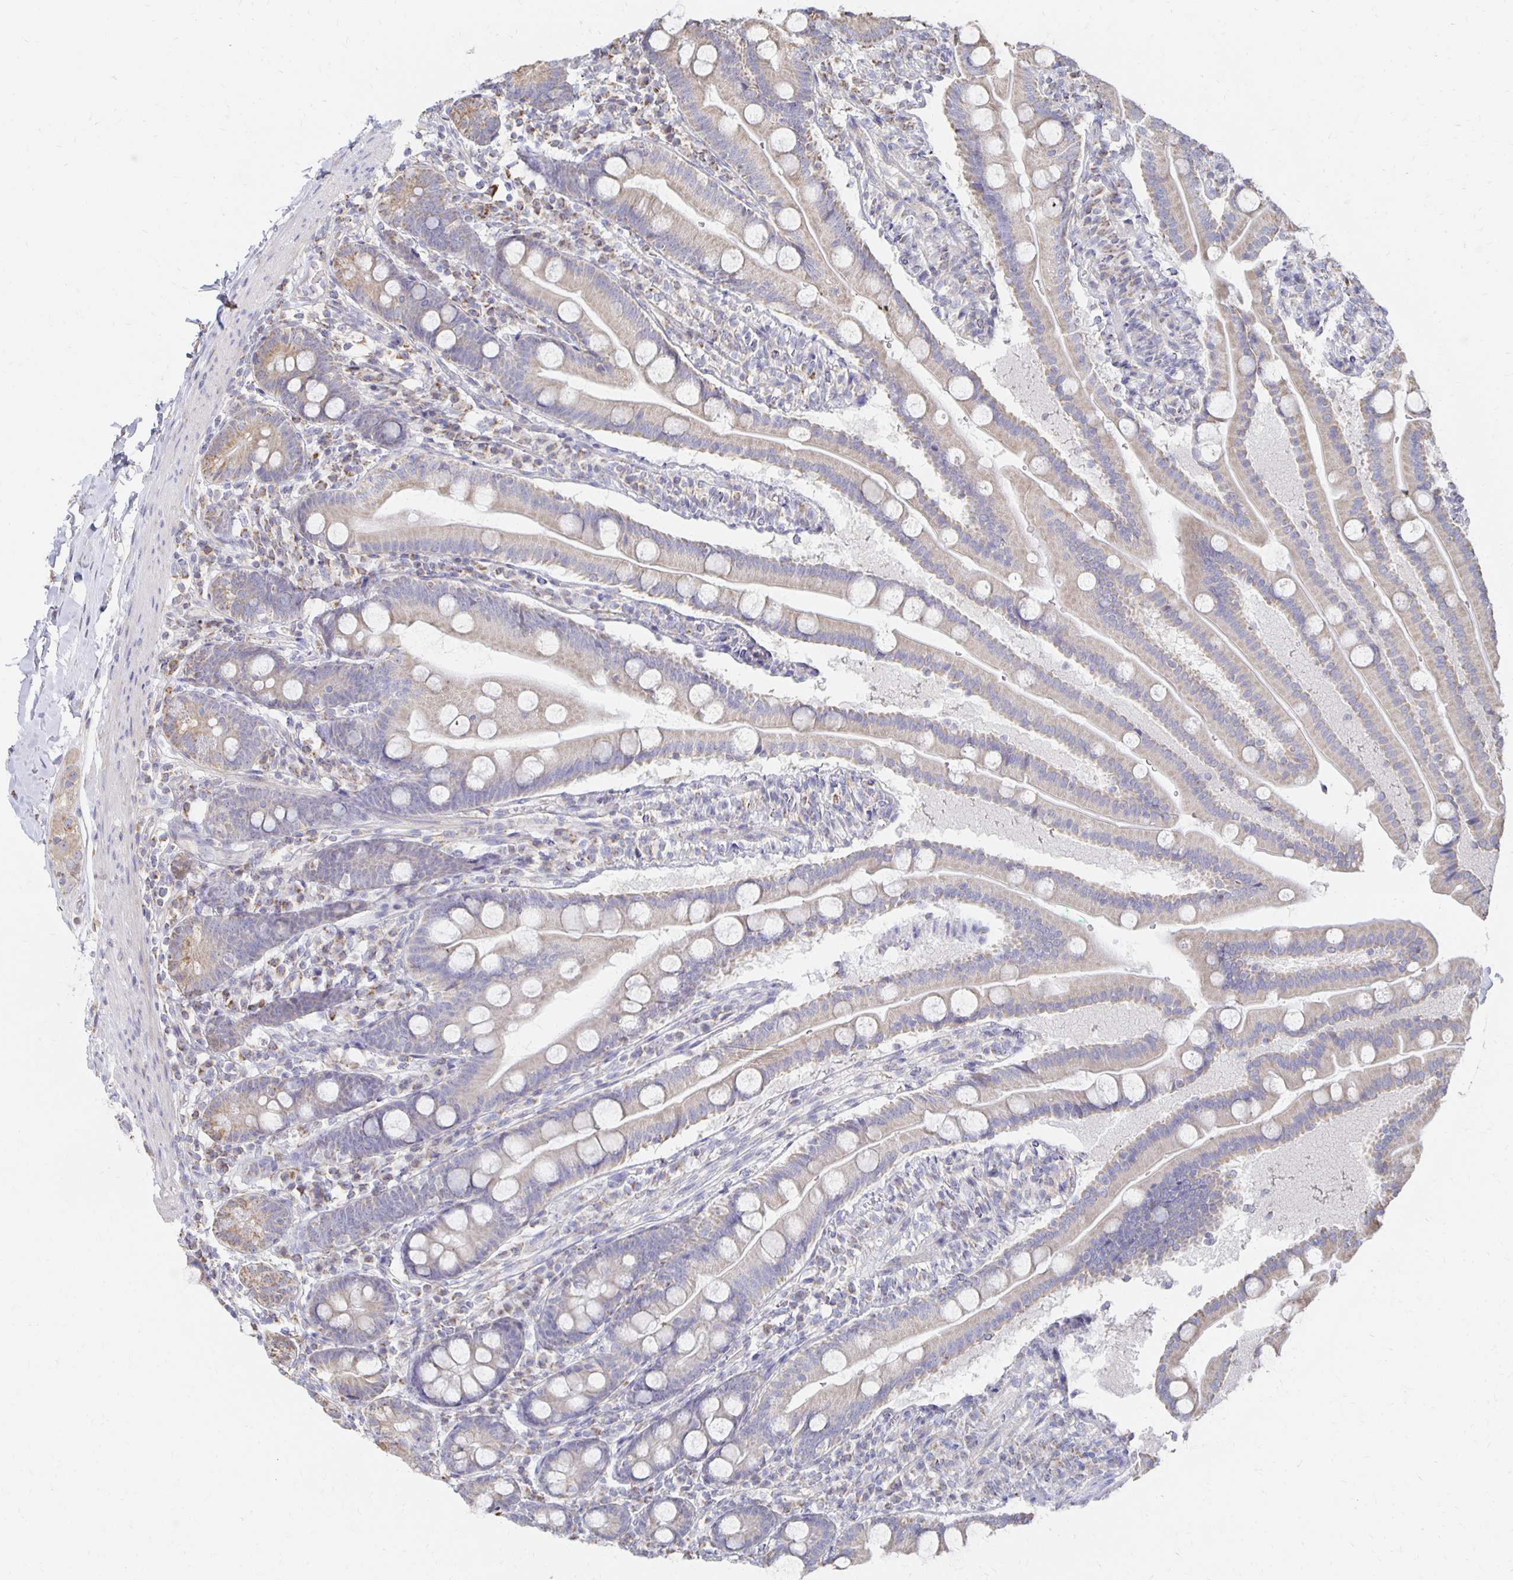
{"staining": {"intensity": "weak", "quantity": "25%-75%", "location": "cytoplasmic/membranous"}, "tissue": "duodenum", "cell_type": "Glandular cells", "image_type": "normal", "snomed": [{"axis": "morphology", "description": "Normal tissue, NOS"}, {"axis": "topography", "description": "Duodenum"}], "caption": "The immunohistochemical stain shows weak cytoplasmic/membranous staining in glandular cells of unremarkable duodenum.", "gene": "NKX2", "patient": {"sex": "female", "age": 67}}